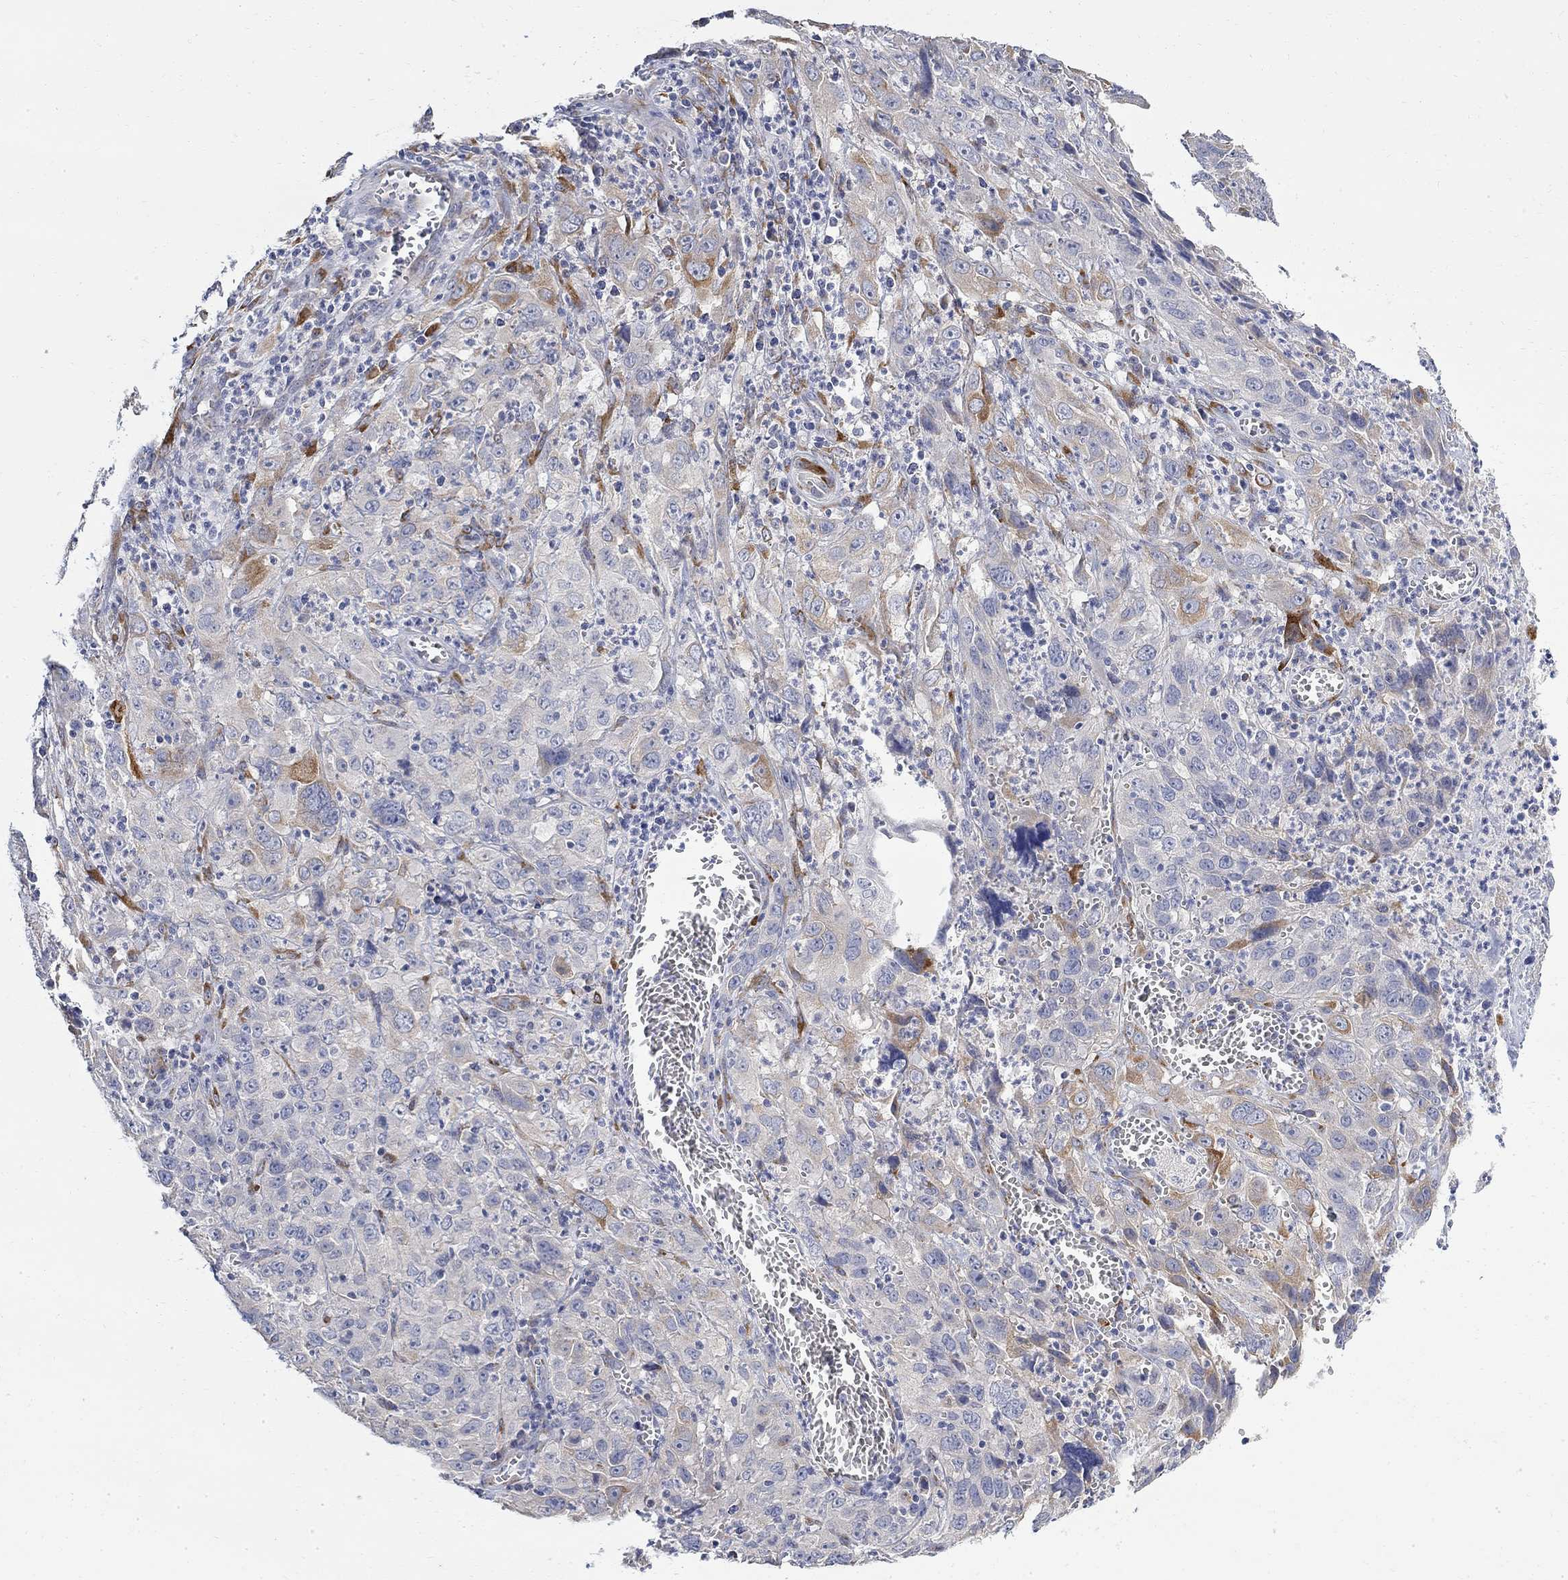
{"staining": {"intensity": "moderate", "quantity": "<25%", "location": "cytoplasmic/membranous"}, "tissue": "cervical cancer", "cell_type": "Tumor cells", "image_type": "cancer", "snomed": [{"axis": "morphology", "description": "Squamous cell carcinoma, NOS"}, {"axis": "topography", "description": "Cervix"}], "caption": "IHC micrograph of cervical cancer (squamous cell carcinoma) stained for a protein (brown), which demonstrates low levels of moderate cytoplasmic/membranous positivity in about <25% of tumor cells.", "gene": "FNDC5", "patient": {"sex": "female", "age": 32}}